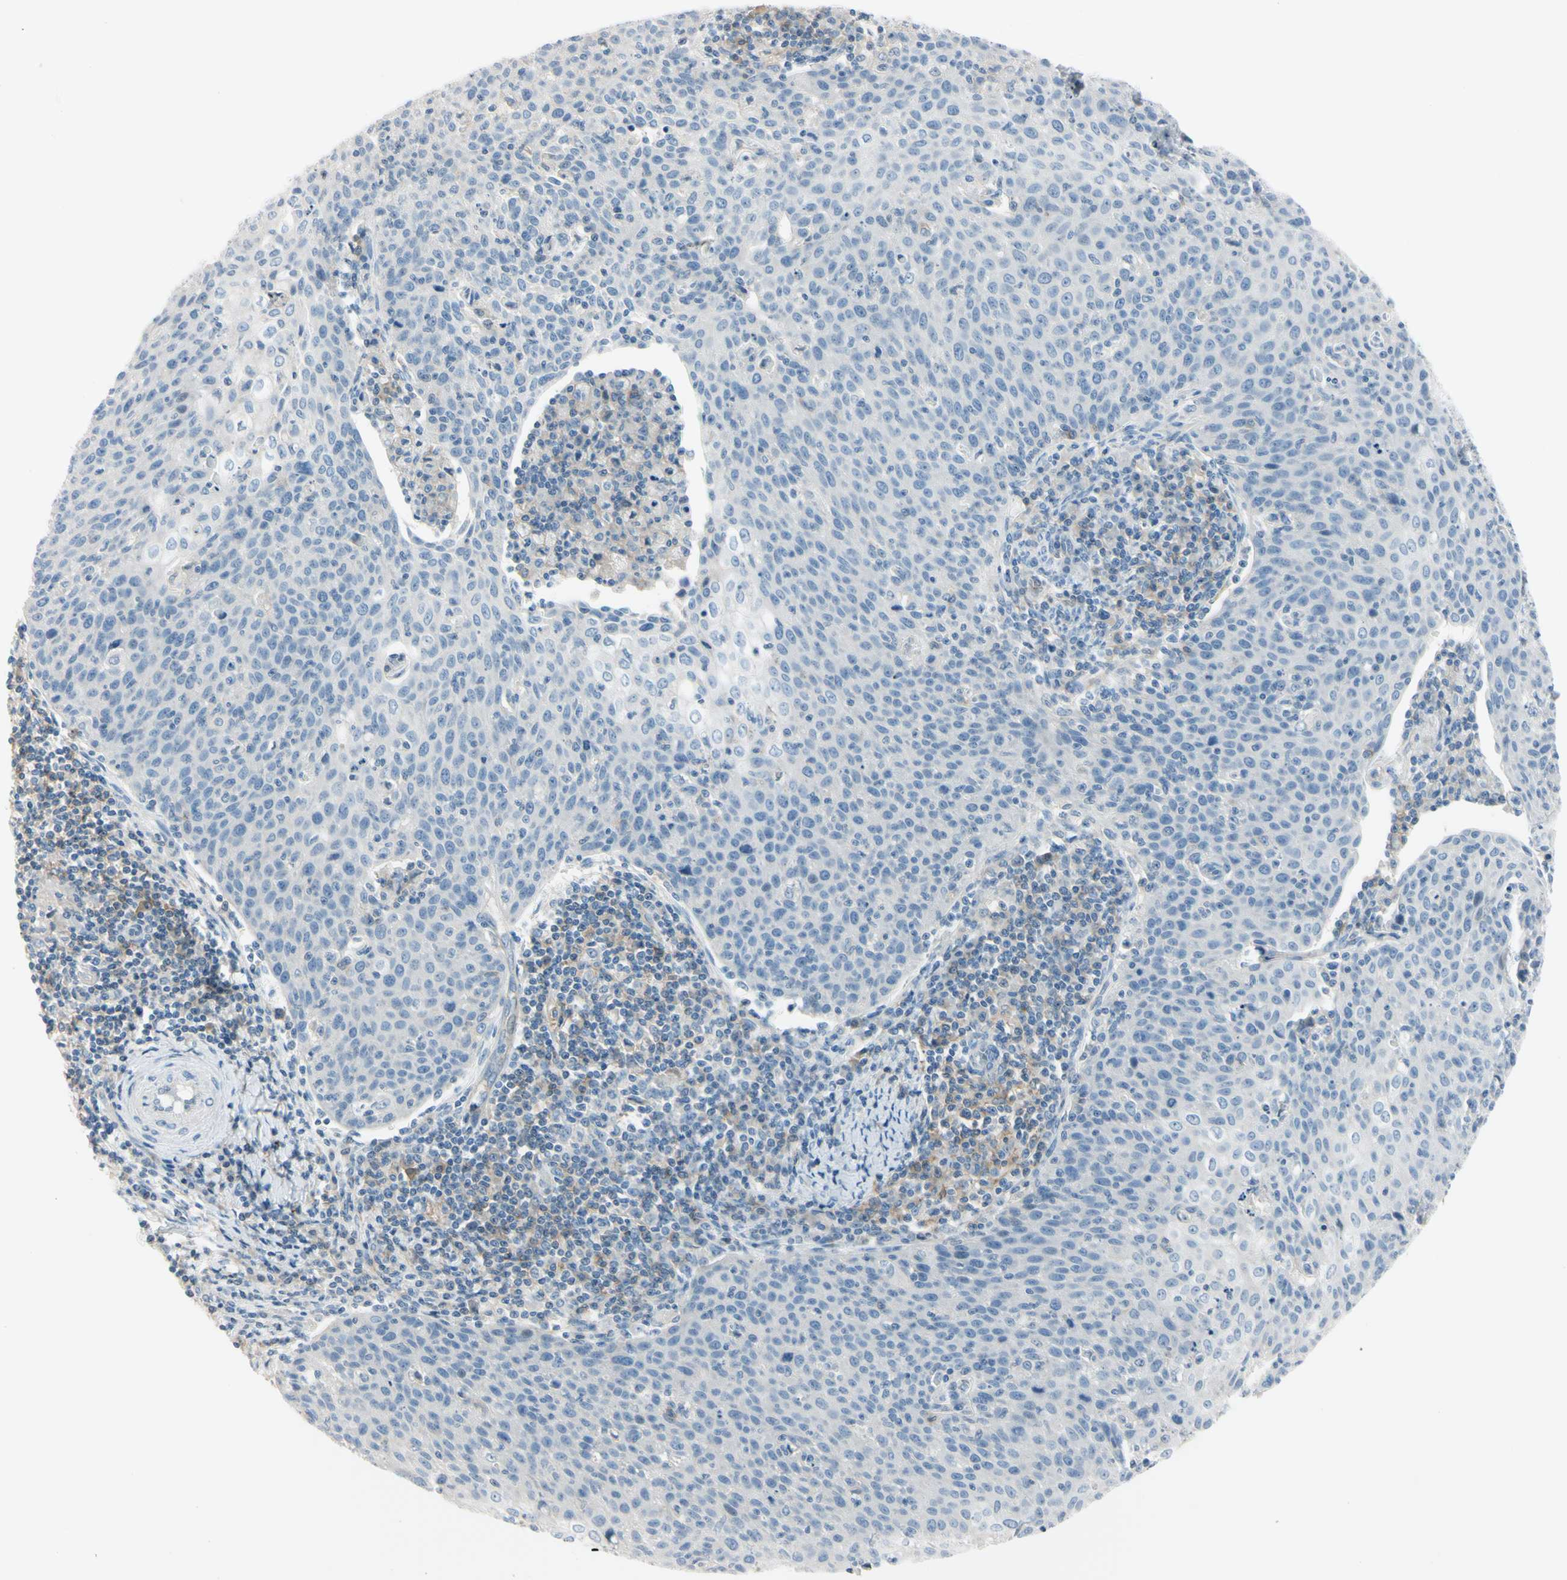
{"staining": {"intensity": "negative", "quantity": "none", "location": "none"}, "tissue": "cervical cancer", "cell_type": "Tumor cells", "image_type": "cancer", "snomed": [{"axis": "morphology", "description": "Squamous cell carcinoma, NOS"}, {"axis": "topography", "description": "Cervix"}], "caption": "Tumor cells show no significant protein expression in cervical squamous cell carcinoma.", "gene": "ASB9", "patient": {"sex": "female", "age": 38}}